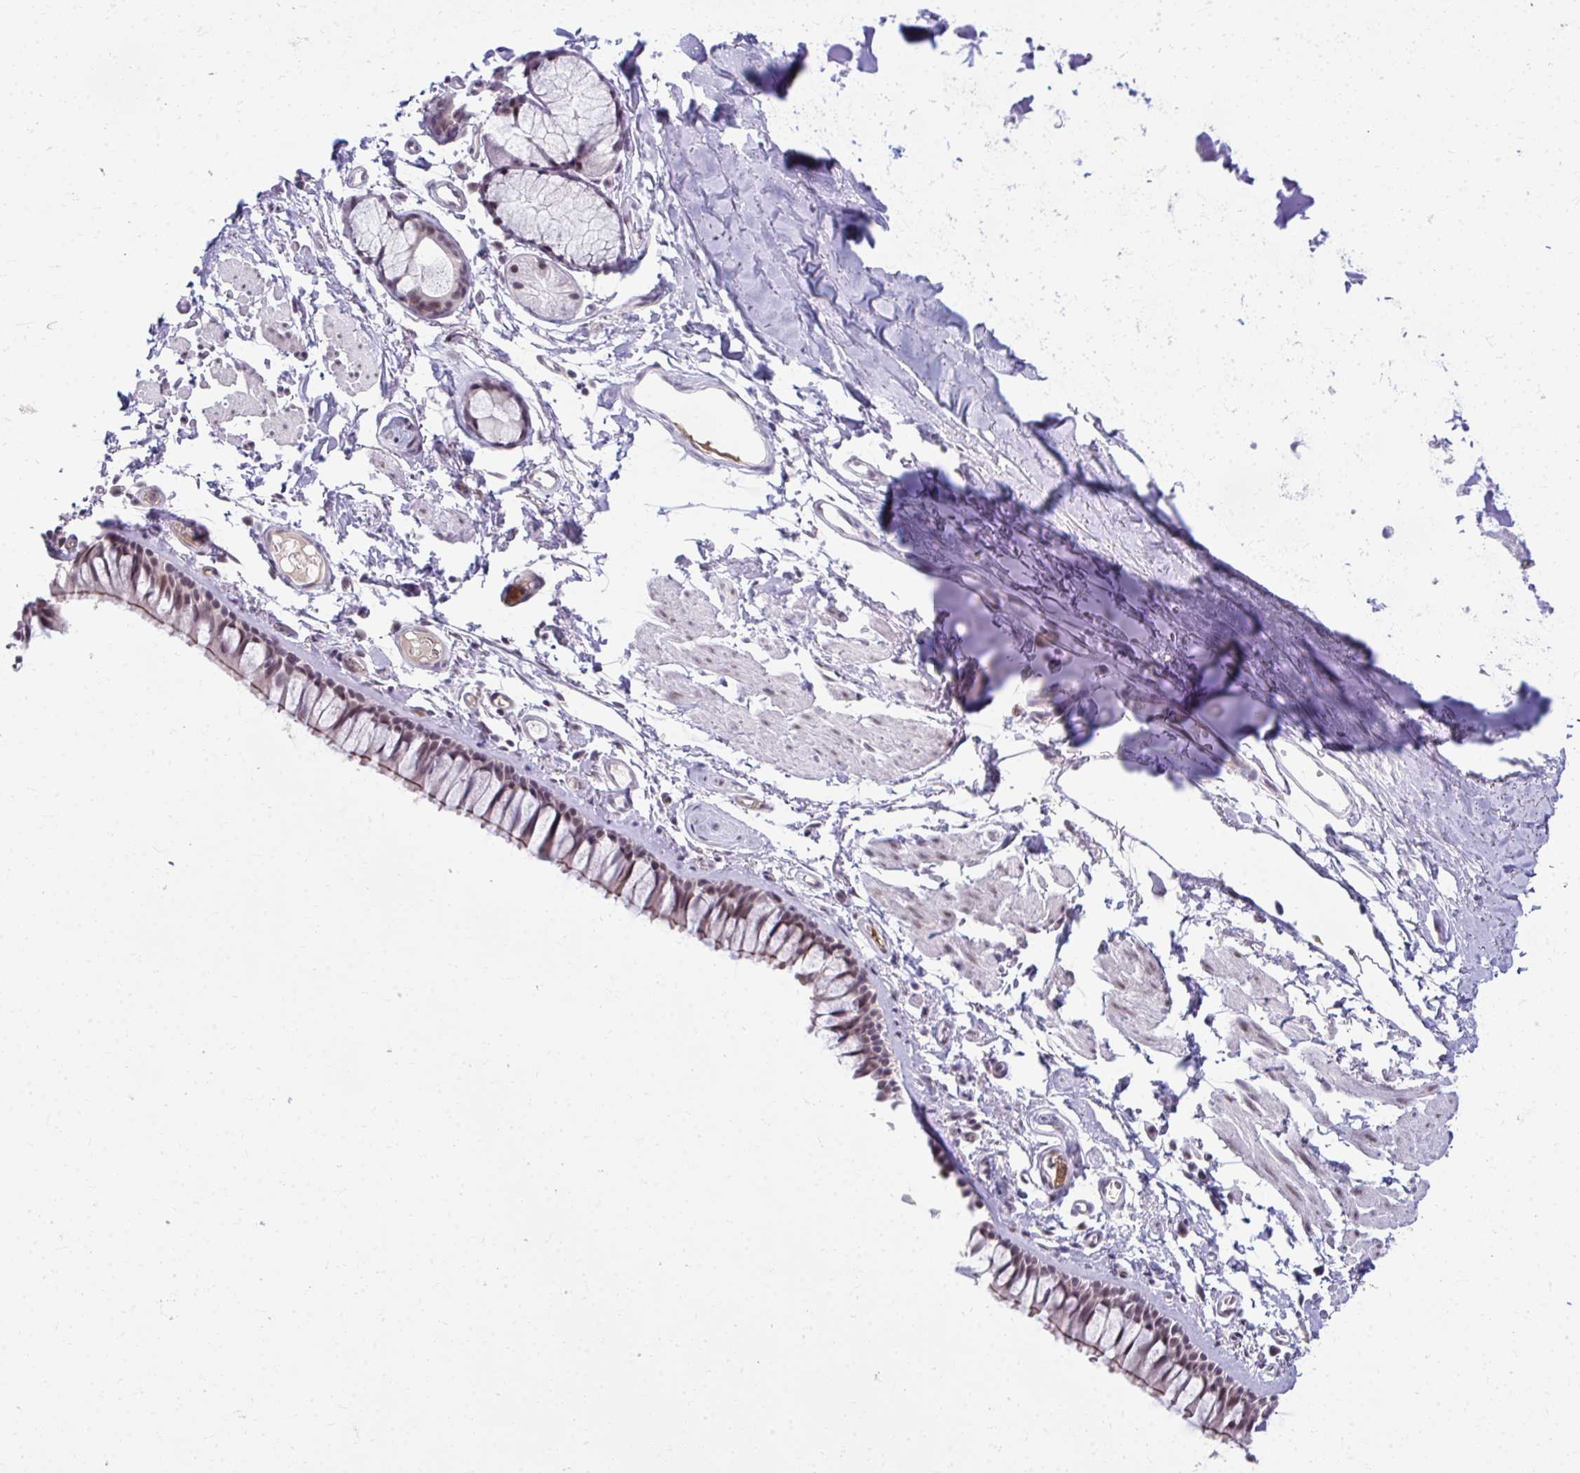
{"staining": {"intensity": "weak", "quantity": "25%-75%", "location": "nuclear"}, "tissue": "bronchus", "cell_type": "Respiratory epithelial cells", "image_type": "normal", "snomed": [{"axis": "morphology", "description": "Normal tissue, NOS"}, {"axis": "topography", "description": "Cartilage tissue"}, {"axis": "topography", "description": "Bronchus"}], "caption": "This photomicrograph demonstrates IHC staining of benign bronchus, with low weak nuclear positivity in about 25%-75% of respiratory epithelial cells.", "gene": "MAF1", "patient": {"sex": "female", "age": 79}}